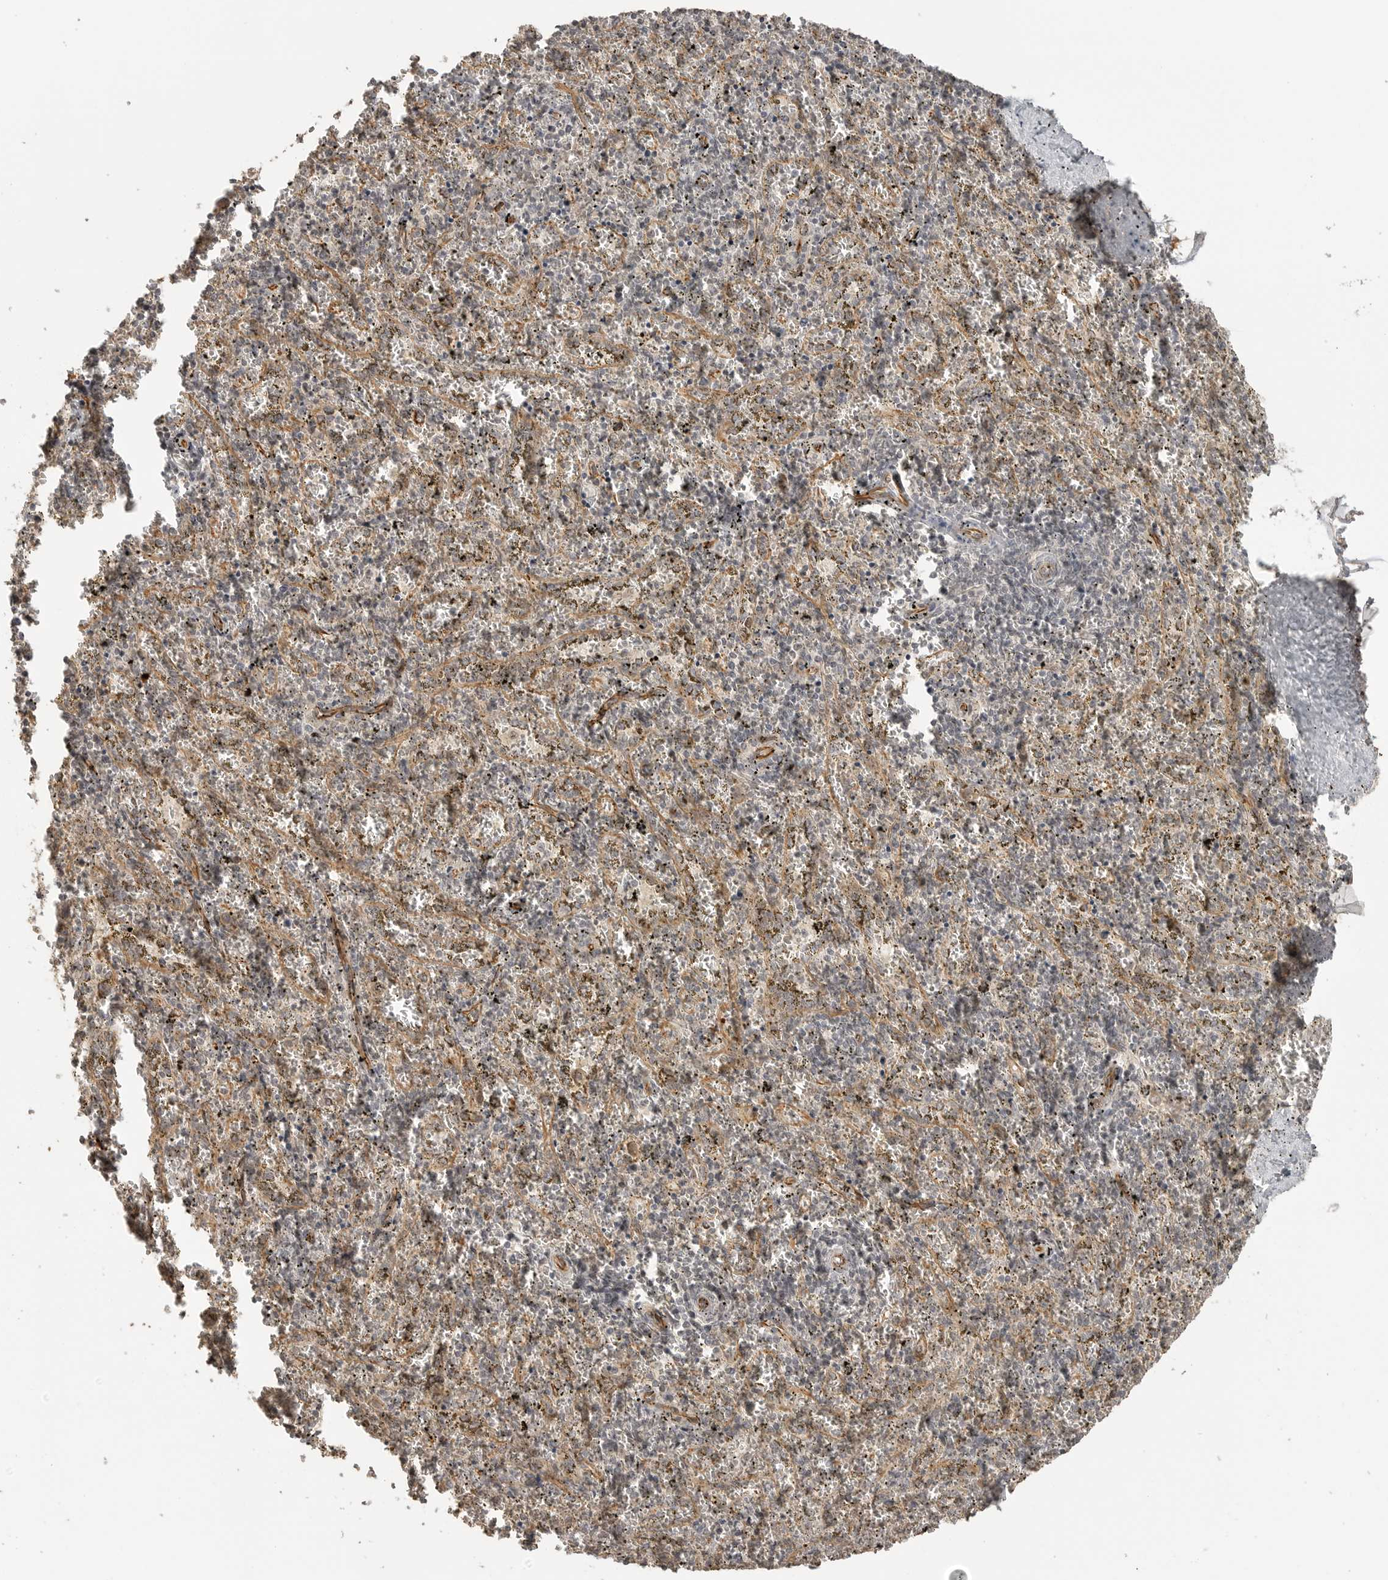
{"staining": {"intensity": "negative", "quantity": "none", "location": "none"}, "tissue": "spleen", "cell_type": "Cells in red pulp", "image_type": "normal", "snomed": [{"axis": "morphology", "description": "Normal tissue, NOS"}, {"axis": "topography", "description": "Spleen"}], "caption": "IHC image of benign spleen: human spleen stained with DAB displays no significant protein staining in cells in red pulp. (DAB (3,3'-diaminobenzidine) IHC, high magnification).", "gene": "SMG8", "patient": {"sex": "male", "age": 11}}